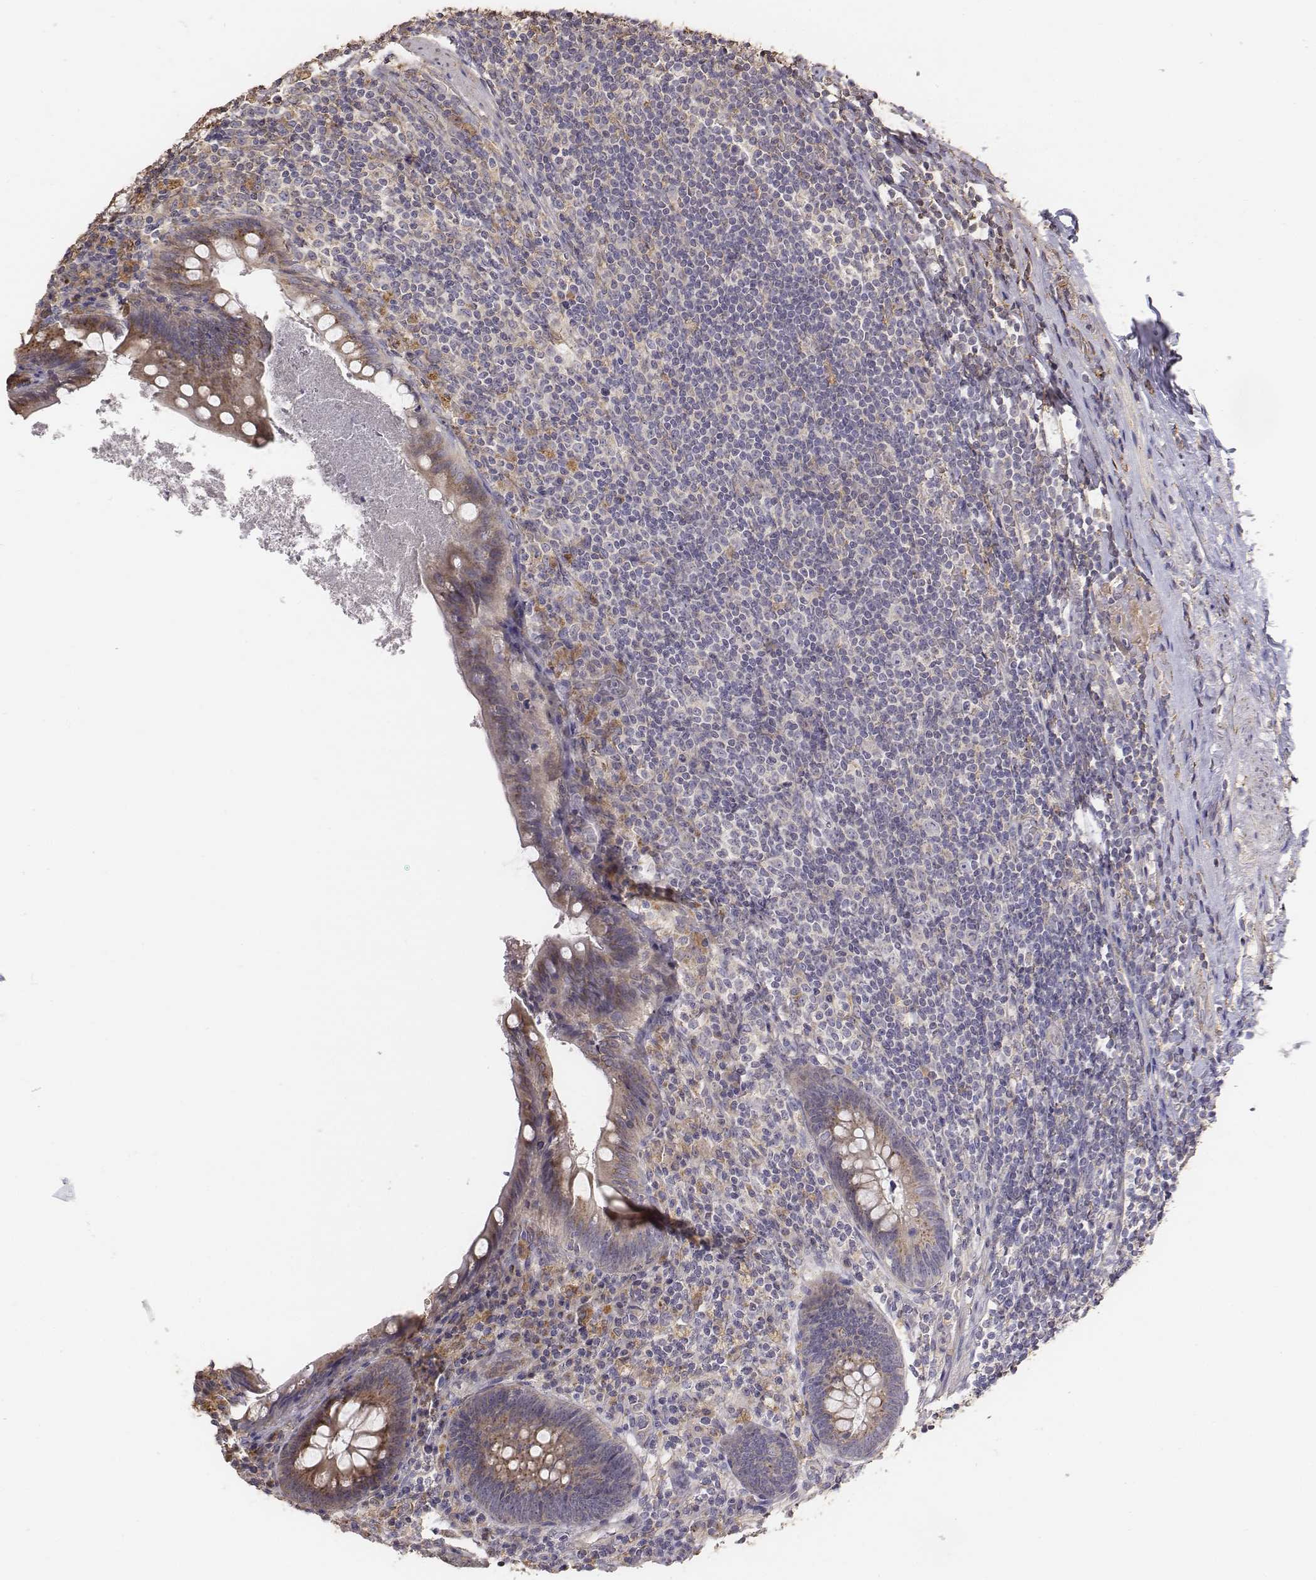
{"staining": {"intensity": "weak", "quantity": ">75%", "location": "cytoplasmic/membranous"}, "tissue": "appendix", "cell_type": "Glandular cells", "image_type": "normal", "snomed": [{"axis": "morphology", "description": "Normal tissue, NOS"}, {"axis": "topography", "description": "Appendix"}], "caption": "This is a histology image of immunohistochemistry (IHC) staining of normal appendix, which shows weak expression in the cytoplasmic/membranous of glandular cells.", "gene": "AP1B1", "patient": {"sex": "male", "age": 47}}